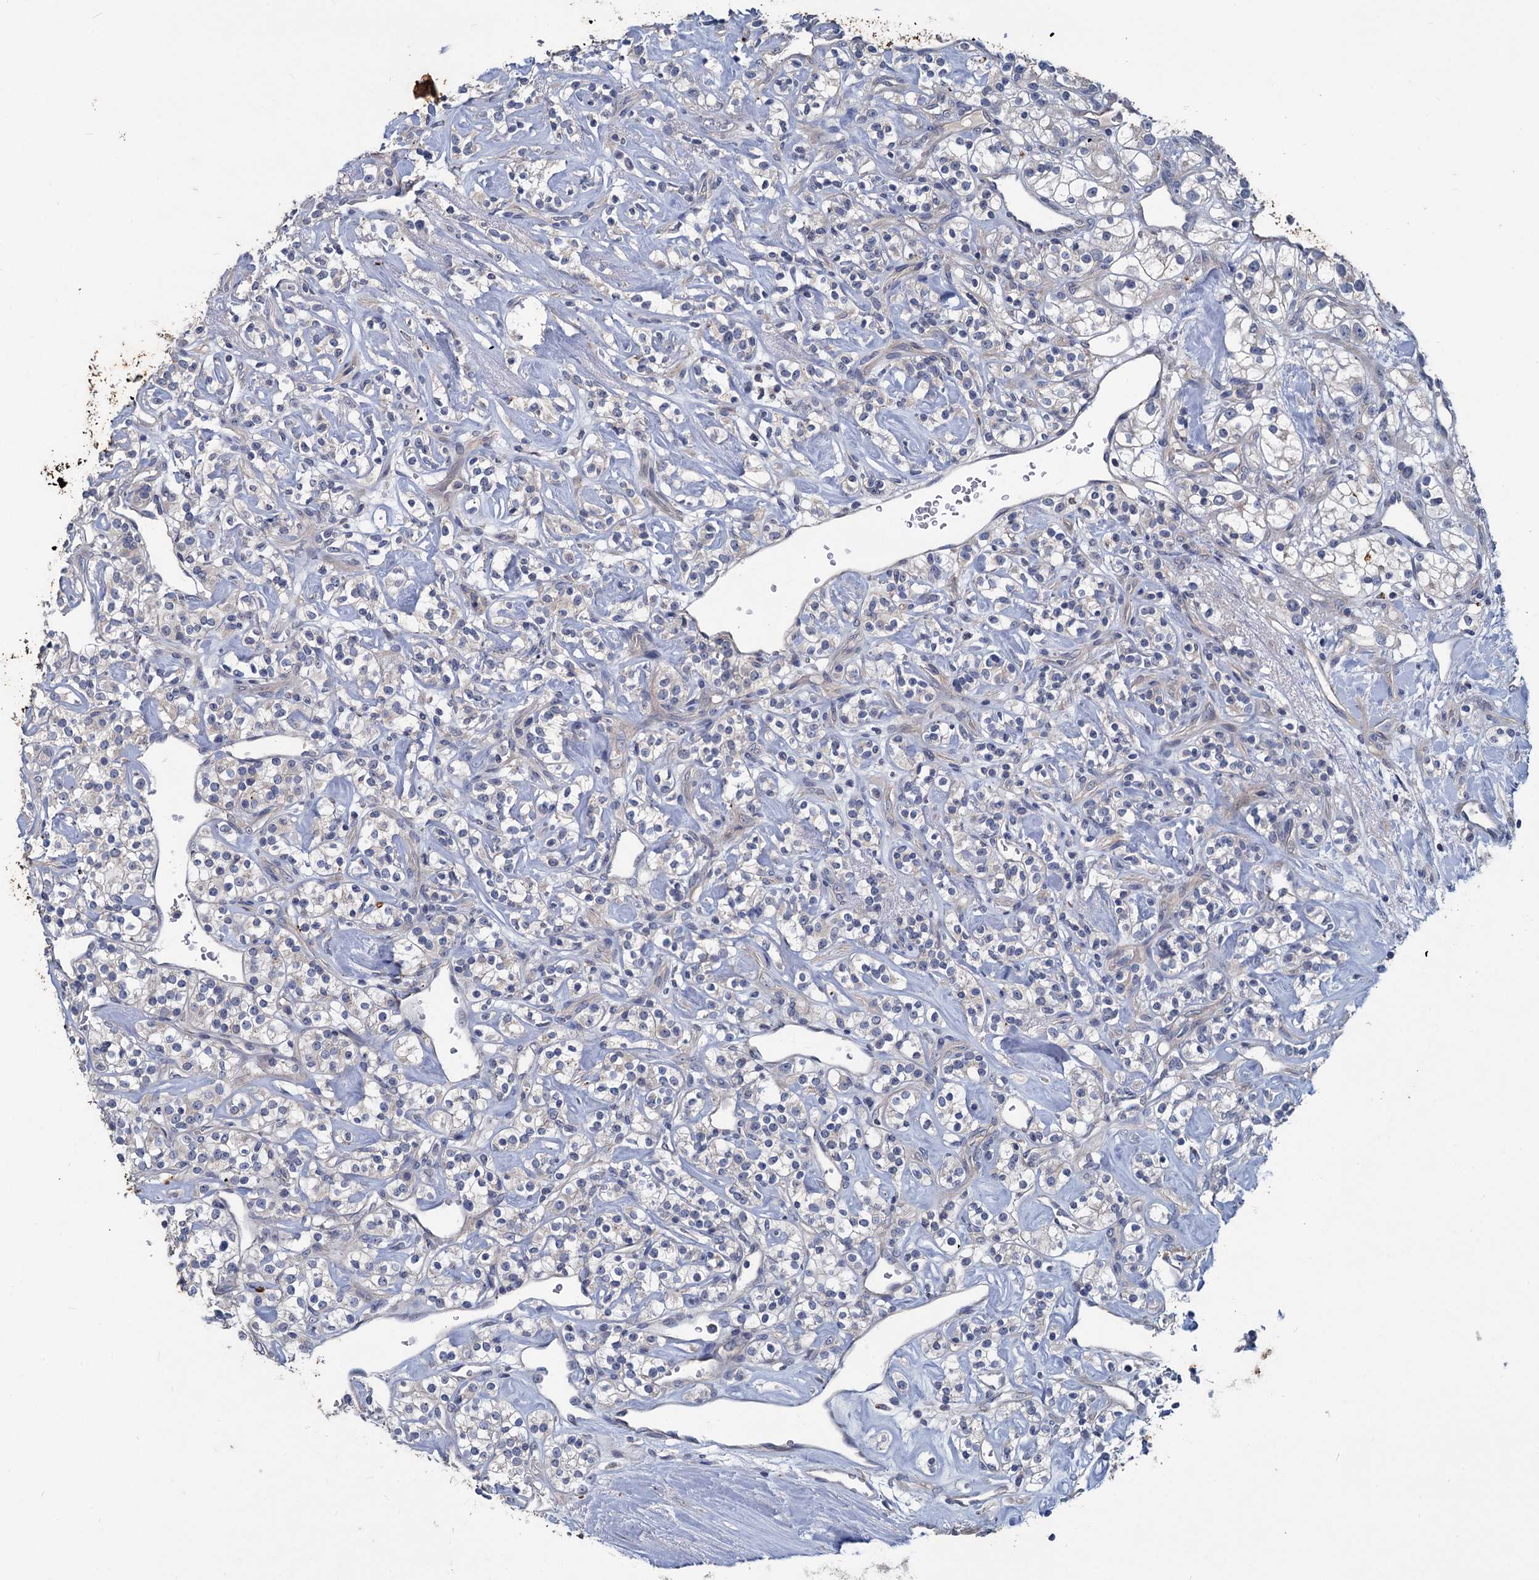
{"staining": {"intensity": "negative", "quantity": "none", "location": "none"}, "tissue": "renal cancer", "cell_type": "Tumor cells", "image_type": "cancer", "snomed": [{"axis": "morphology", "description": "Adenocarcinoma, NOS"}, {"axis": "topography", "description": "Kidney"}], "caption": "IHC photomicrograph of neoplastic tissue: renal adenocarcinoma stained with DAB (3,3'-diaminobenzidine) displays no significant protein staining in tumor cells. The staining was performed using DAB (3,3'-diaminobenzidine) to visualize the protein expression in brown, while the nuclei were stained in blue with hematoxylin (Magnification: 20x).", "gene": "SLC2A7", "patient": {"sex": "male", "age": 77}}